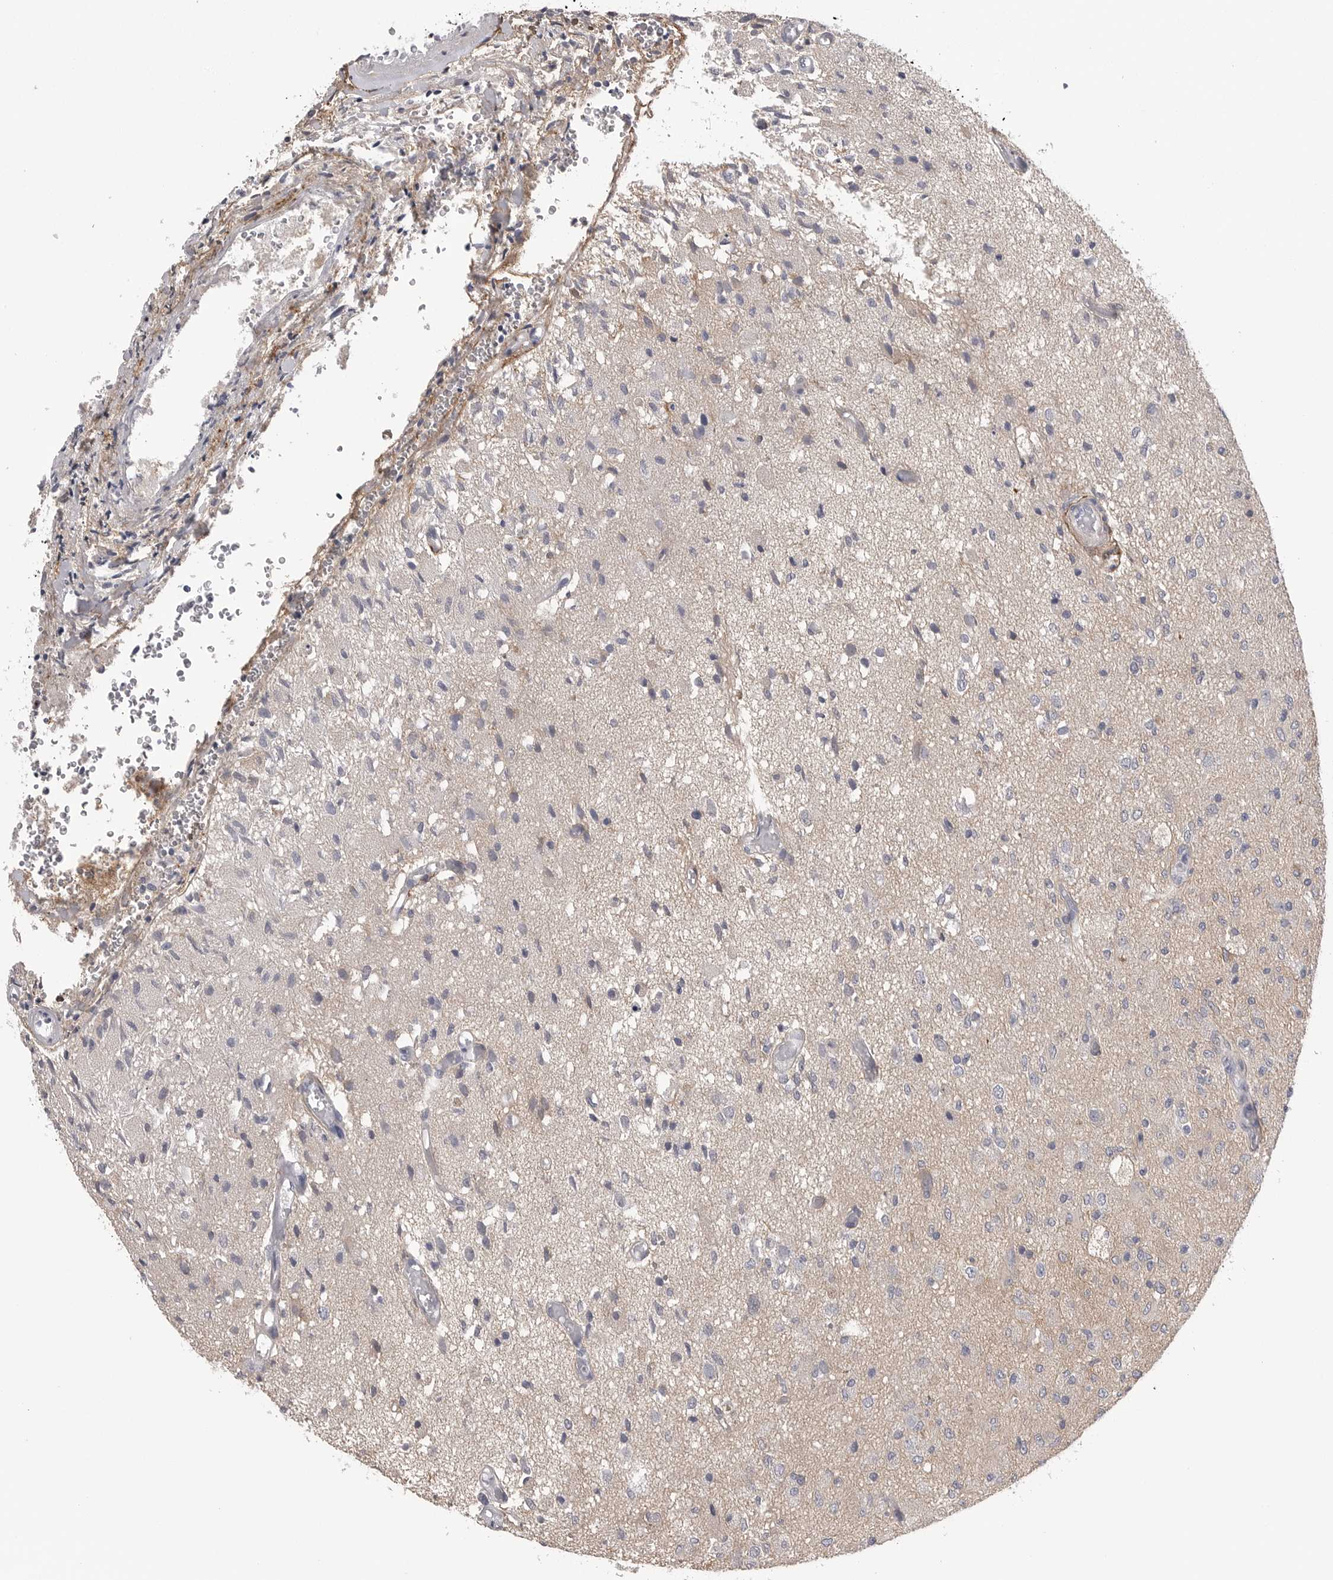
{"staining": {"intensity": "moderate", "quantity": "<25%", "location": "cytoplasmic/membranous"}, "tissue": "glioma", "cell_type": "Tumor cells", "image_type": "cancer", "snomed": [{"axis": "morphology", "description": "Normal tissue, NOS"}, {"axis": "morphology", "description": "Glioma, malignant, High grade"}, {"axis": "topography", "description": "Cerebral cortex"}], "caption": "A high-resolution photomicrograph shows IHC staining of glioma, which reveals moderate cytoplasmic/membranous staining in about <25% of tumor cells. (DAB IHC, brown staining for protein, blue staining for nuclei).", "gene": "AKAP12", "patient": {"sex": "male", "age": 77}}